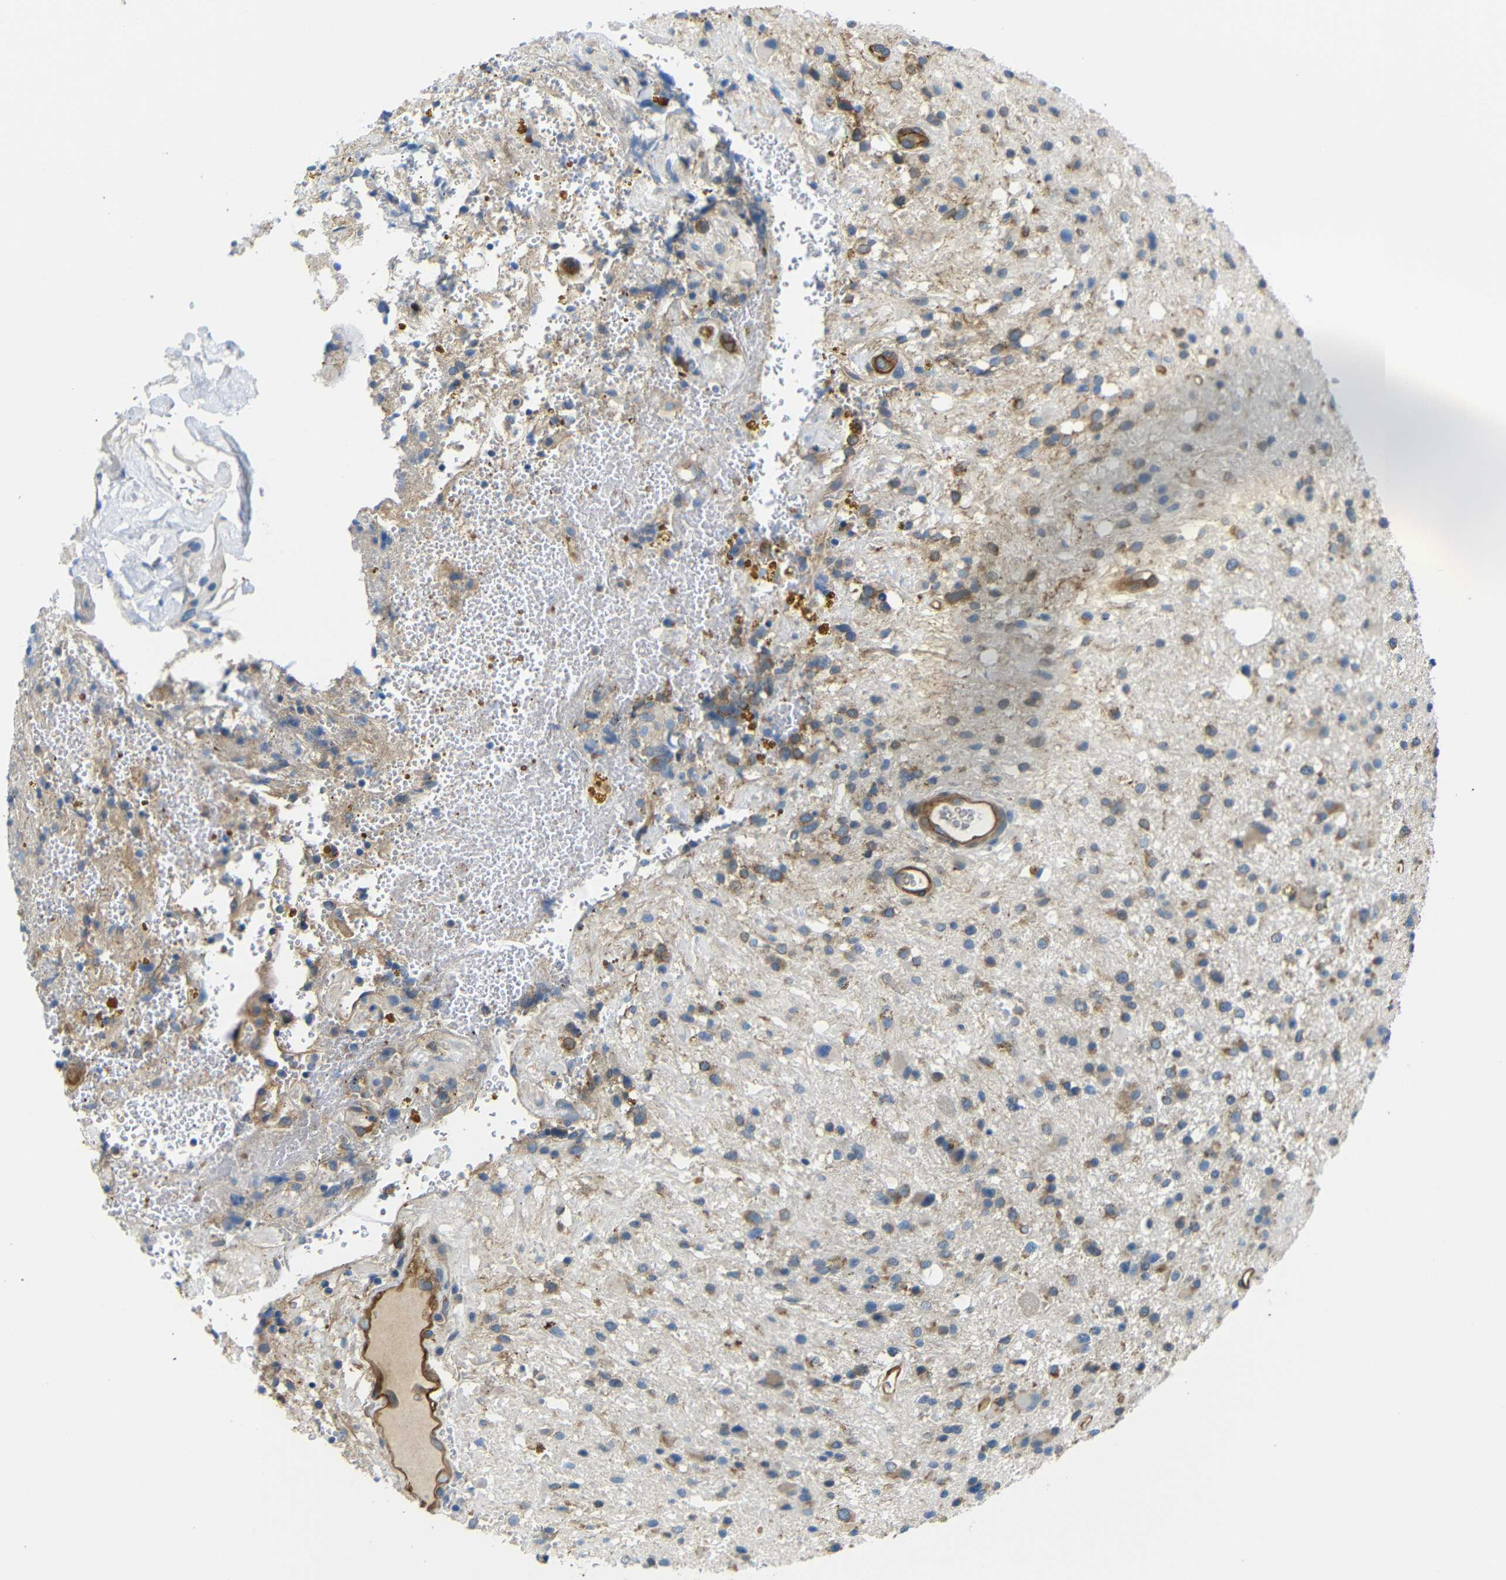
{"staining": {"intensity": "weak", "quantity": "25%-75%", "location": "cytoplasmic/membranous"}, "tissue": "glioma", "cell_type": "Tumor cells", "image_type": "cancer", "snomed": [{"axis": "morphology", "description": "Glioma, malignant, High grade"}, {"axis": "topography", "description": "Brain"}], "caption": "Immunohistochemical staining of glioma demonstrates weak cytoplasmic/membranous protein positivity in approximately 25%-75% of tumor cells.", "gene": "MYO1B", "patient": {"sex": "male", "age": 33}}